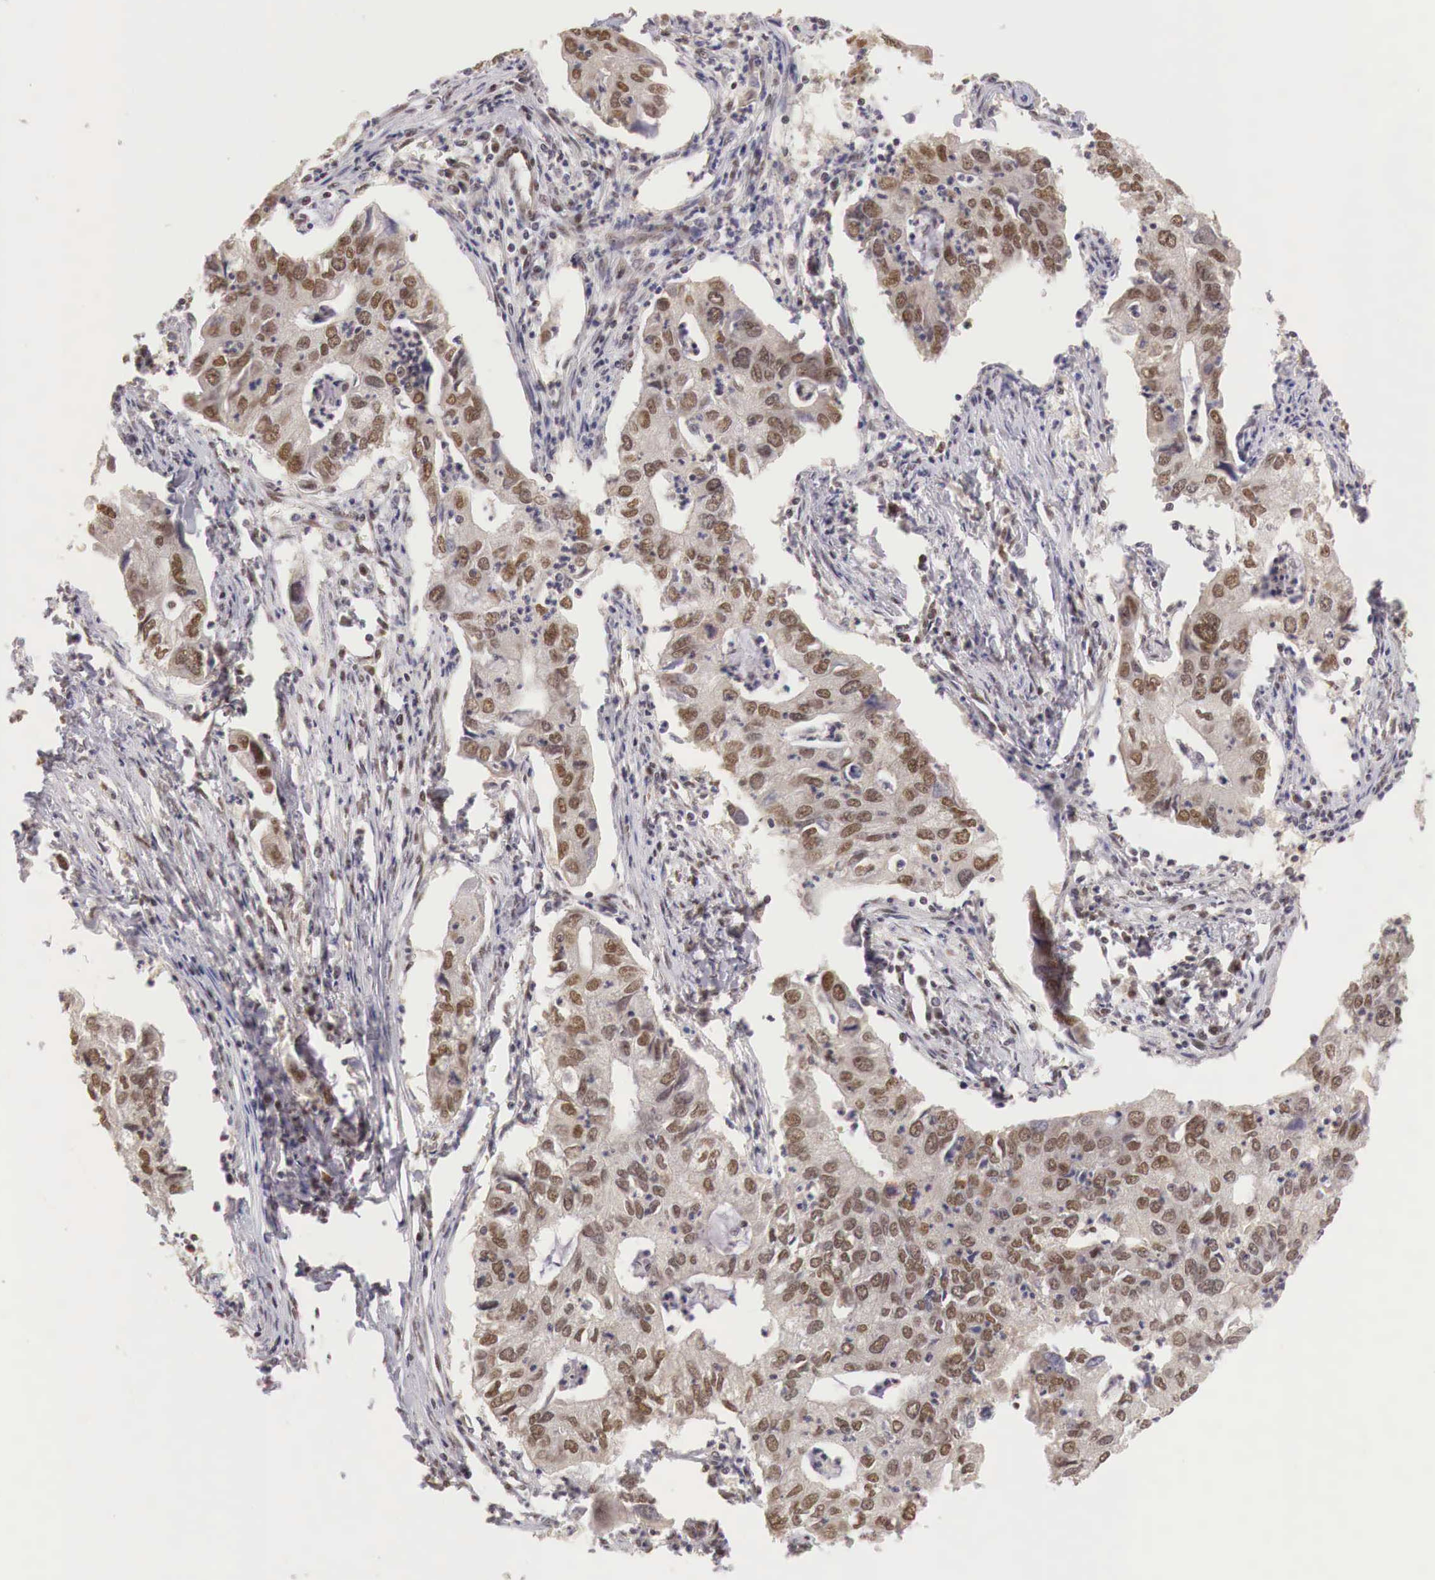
{"staining": {"intensity": "moderate", "quantity": ">75%", "location": "cytoplasmic/membranous,nuclear"}, "tissue": "lung cancer", "cell_type": "Tumor cells", "image_type": "cancer", "snomed": [{"axis": "morphology", "description": "Adenocarcinoma, NOS"}, {"axis": "topography", "description": "Lung"}], "caption": "Human lung adenocarcinoma stained with a protein marker demonstrates moderate staining in tumor cells.", "gene": "GPKOW", "patient": {"sex": "male", "age": 48}}